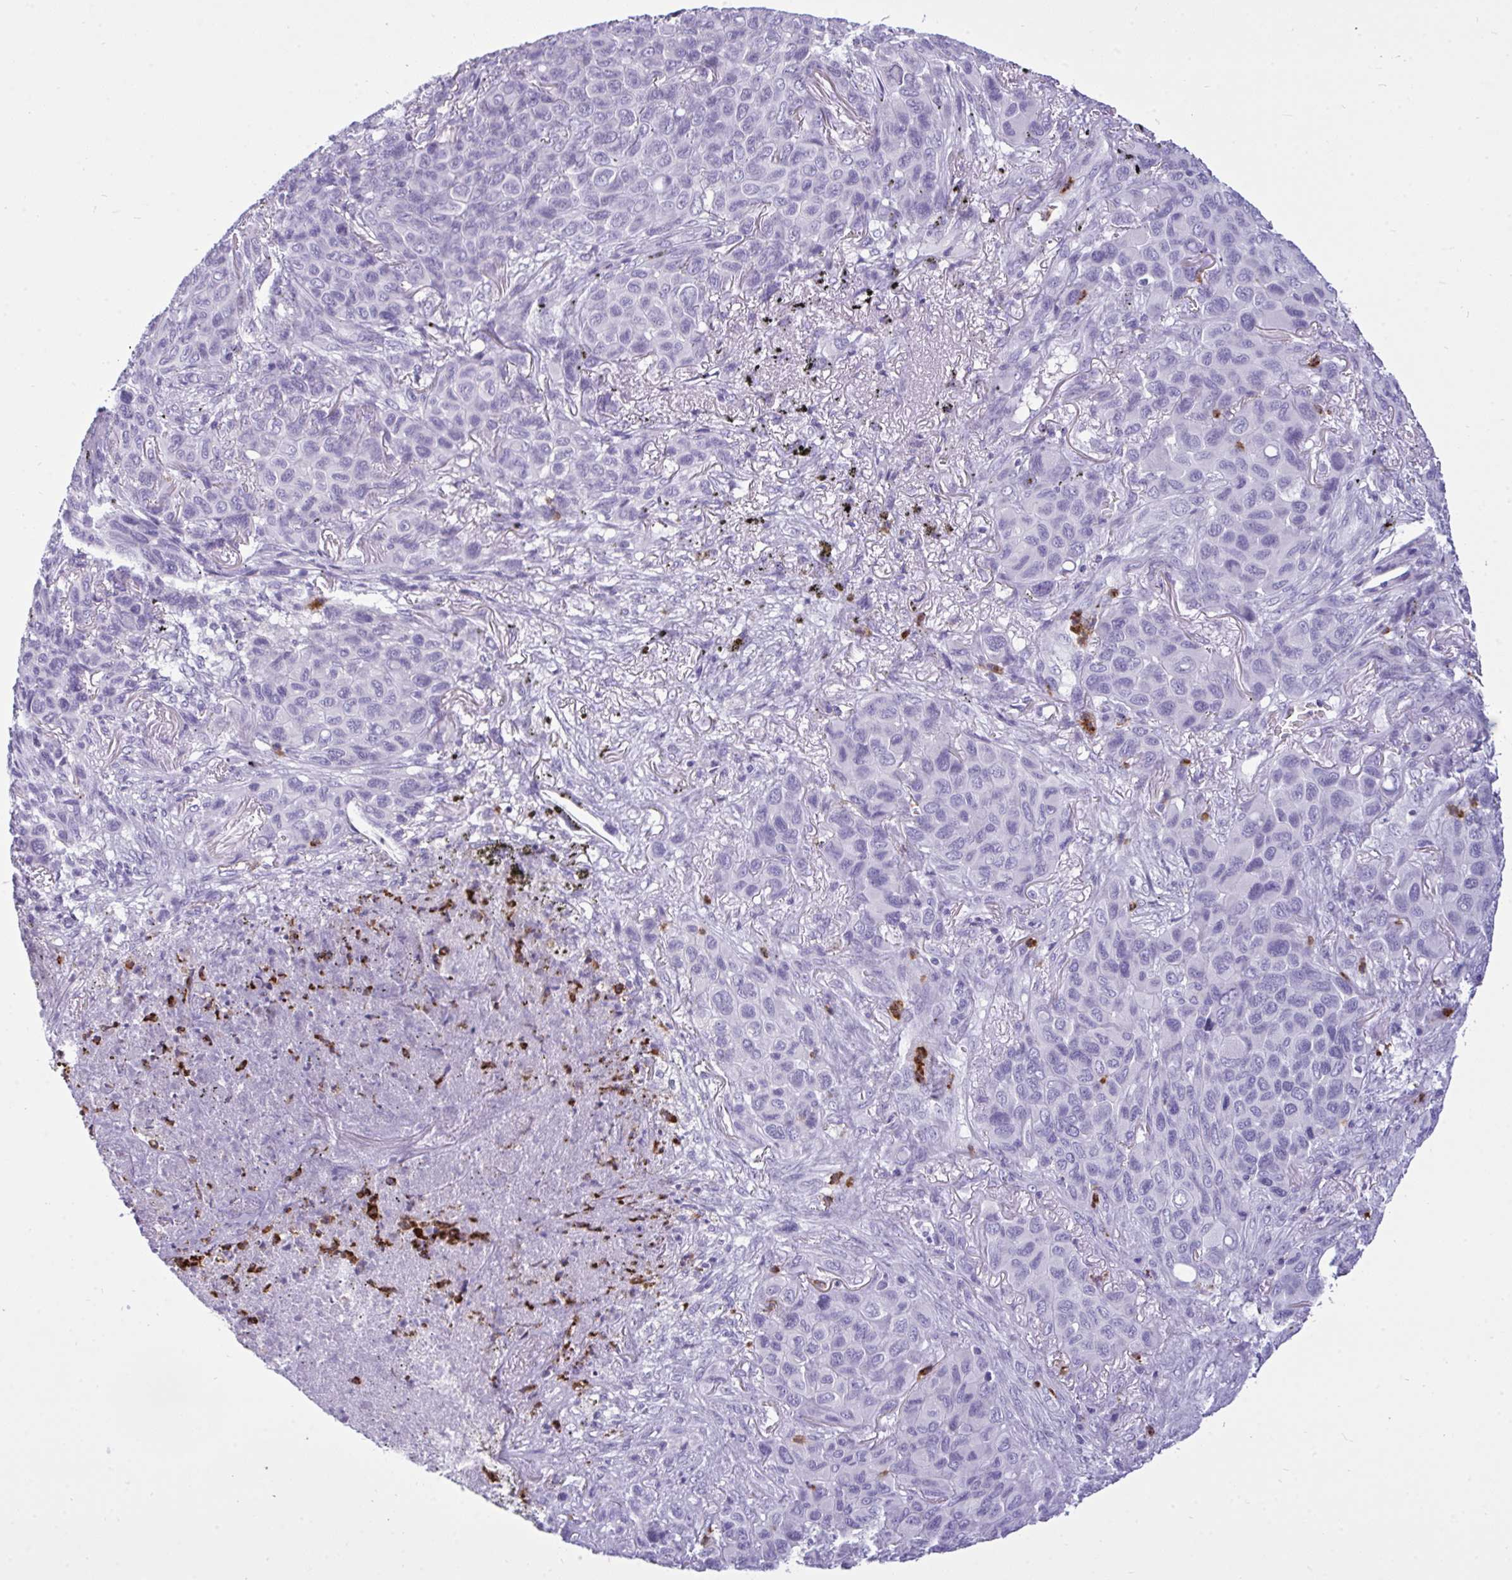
{"staining": {"intensity": "negative", "quantity": "none", "location": "none"}, "tissue": "melanoma", "cell_type": "Tumor cells", "image_type": "cancer", "snomed": [{"axis": "morphology", "description": "Malignant melanoma, Metastatic site"}, {"axis": "topography", "description": "Lung"}], "caption": "This is a image of IHC staining of melanoma, which shows no positivity in tumor cells. (DAB IHC with hematoxylin counter stain).", "gene": "ARHGAP42", "patient": {"sex": "male", "age": 48}}